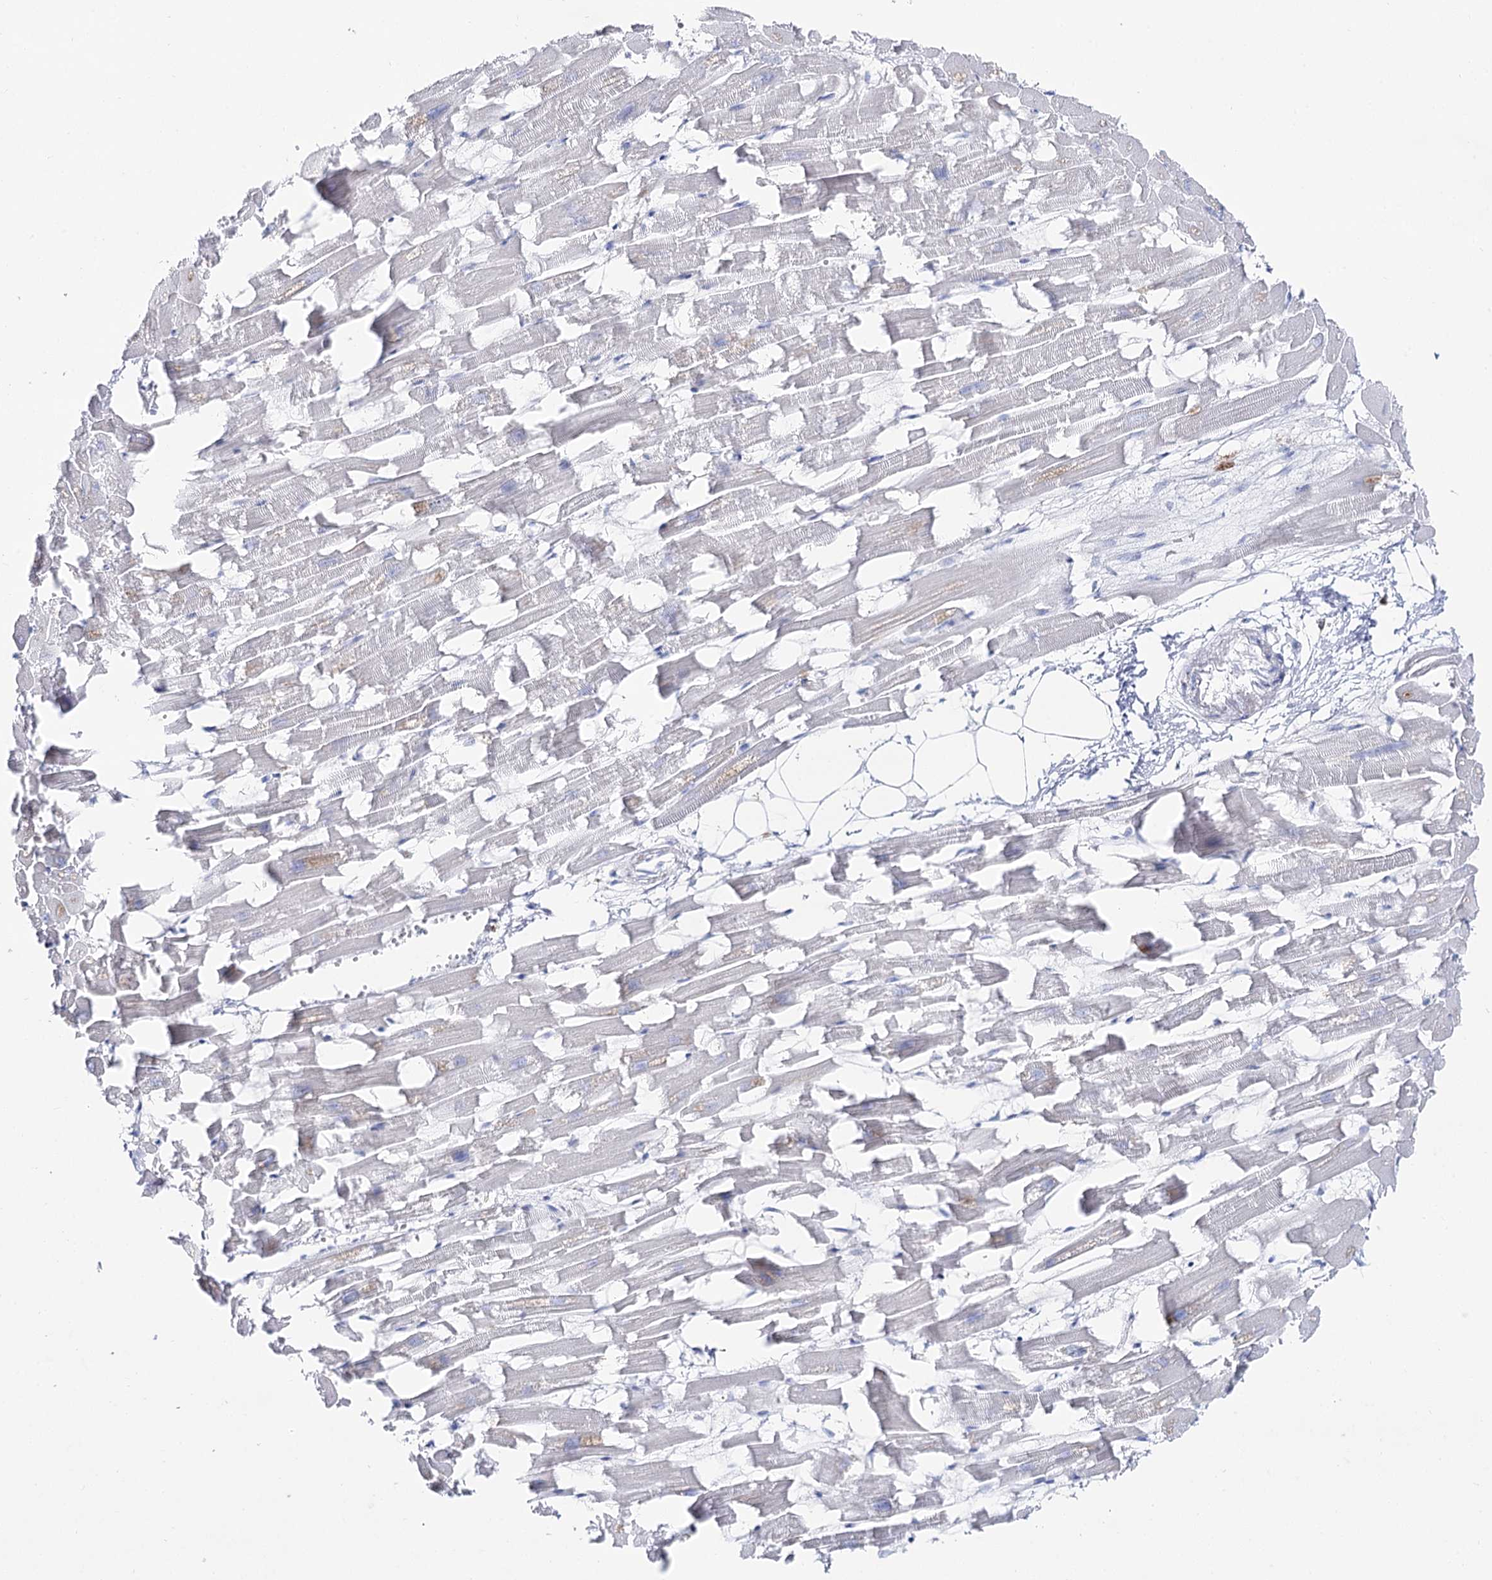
{"staining": {"intensity": "negative", "quantity": "none", "location": "none"}, "tissue": "heart muscle", "cell_type": "Cardiomyocytes", "image_type": "normal", "snomed": [{"axis": "morphology", "description": "Normal tissue, NOS"}, {"axis": "topography", "description": "Heart"}], "caption": "A histopathology image of human heart muscle is negative for staining in cardiomyocytes. (DAB (3,3'-diaminobenzidine) IHC, high magnification).", "gene": "SLC3A1", "patient": {"sex": "female", "age": 64}}